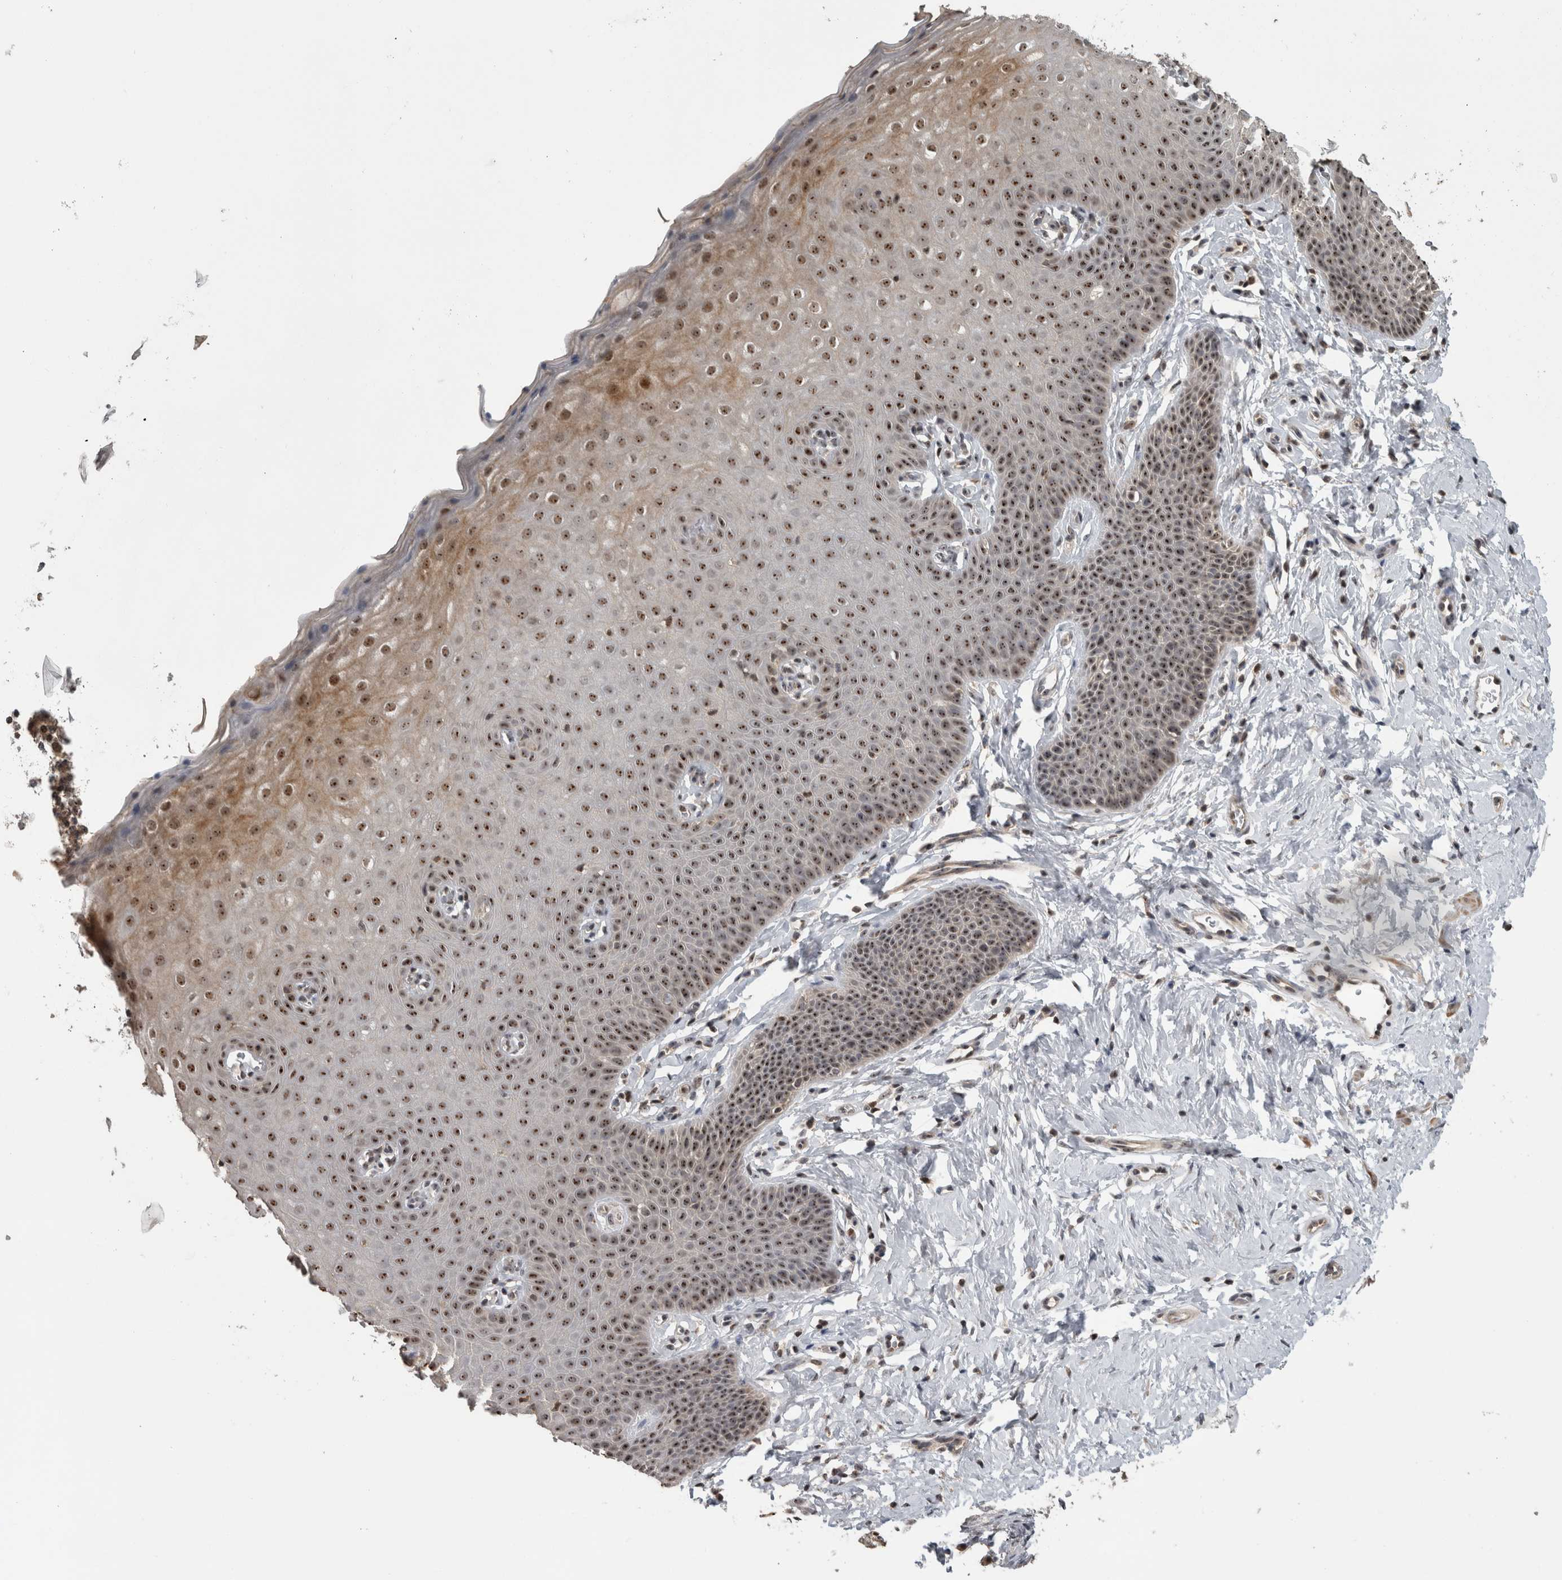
{"staining": {"intensity": "moderate", "quantity": ">75%", "location": "nuclear"}, "tissue": "cervix", "cell_type": "Glandular cells", "image_type": "normal", "snomed": [{"axis": "morphology", "description": "Normal tissue, NOS"}, {"axis": "topography", "description": "Cervix"}], "caption": "Cervix stained for a protein (brown) exhibits moderate nuclear positive positivity in about >75% of glandular cells.", "gene": "TDRD7", "patient": {"sex": "female", "age": 36}}